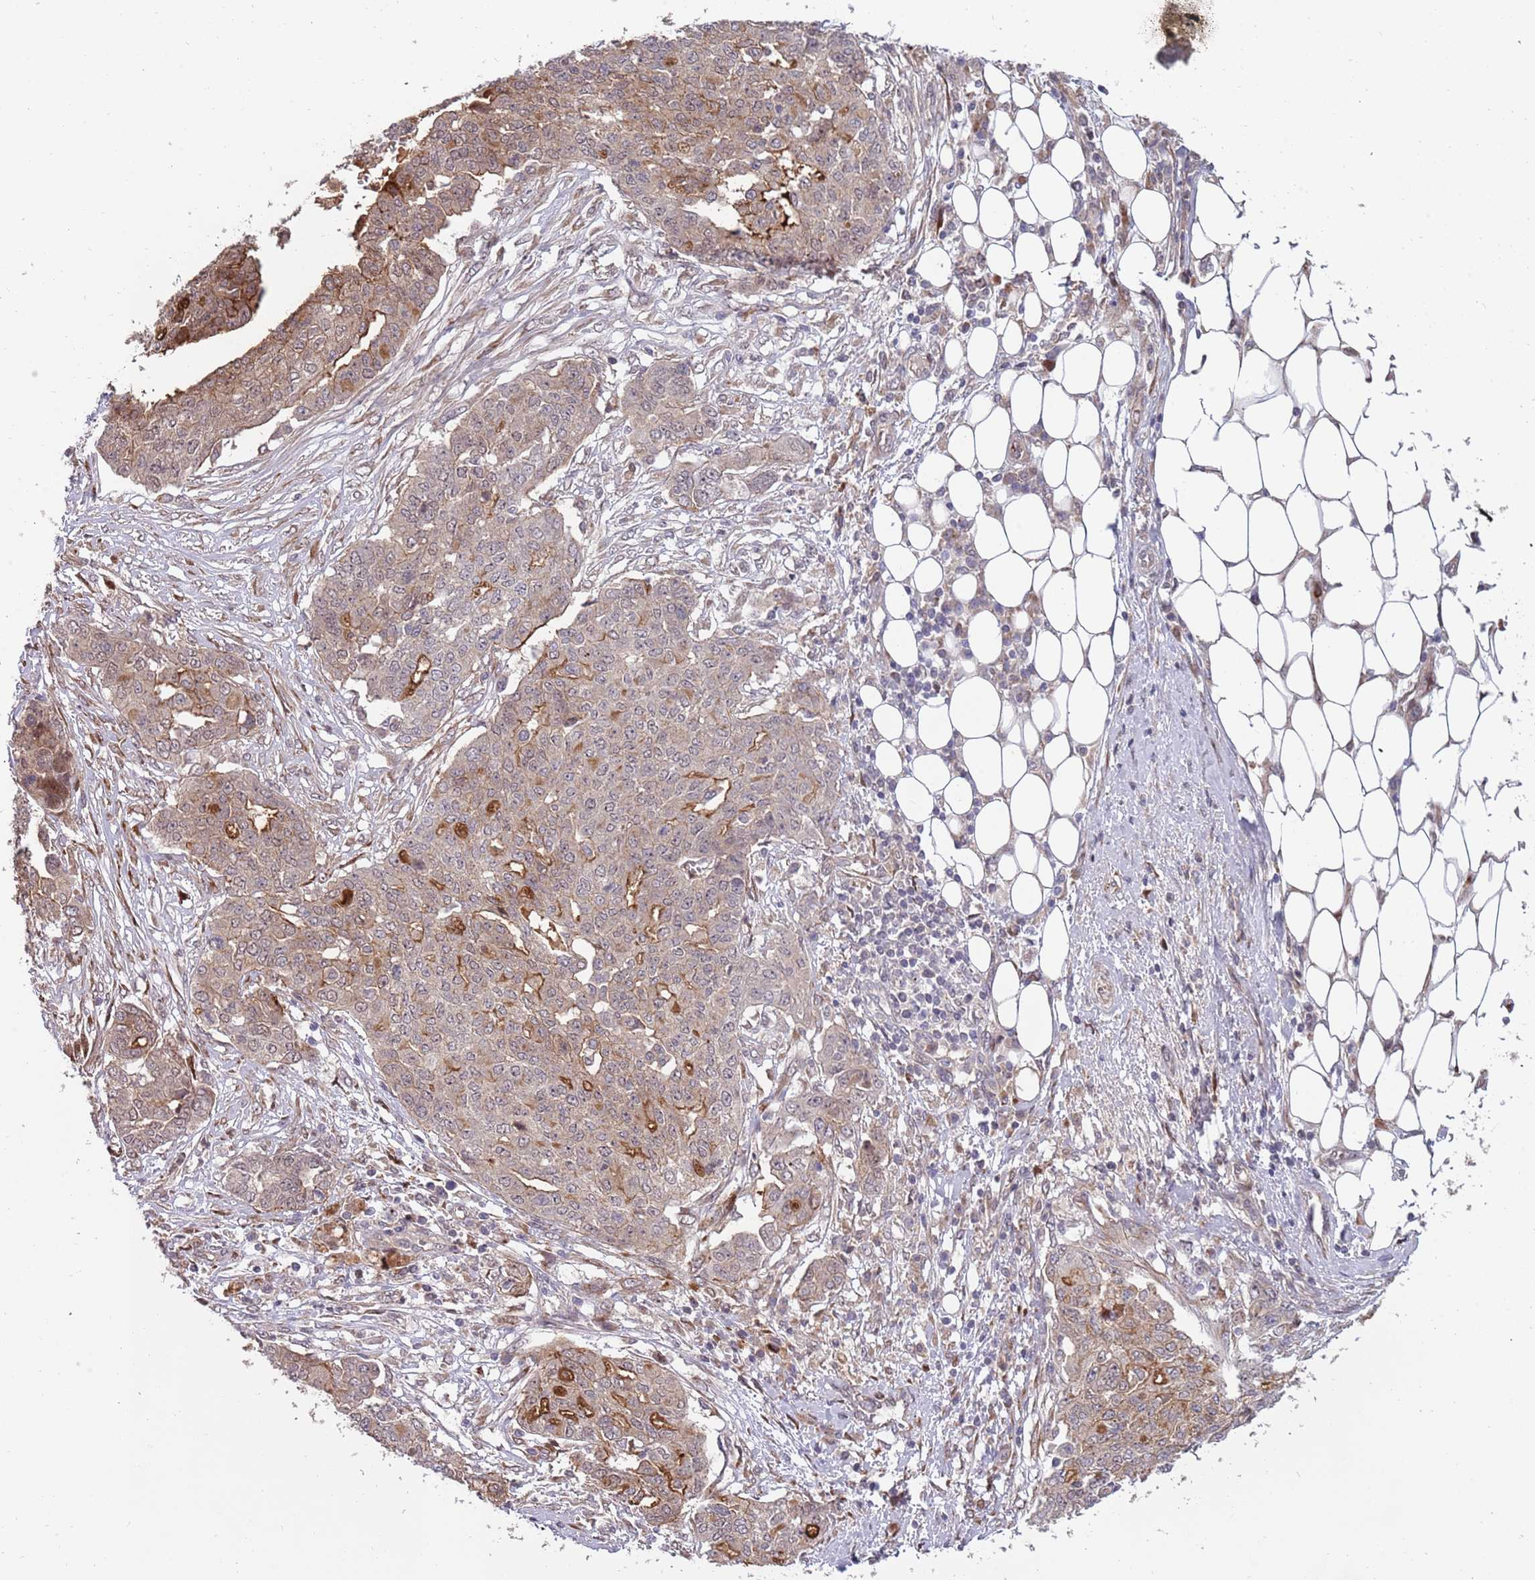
{"staining": {"intensity": "strong", "quantity": "<25%", "location": "cytoplasmic/membranous"}, "tissue": "ovarian cancer", "cell_type": "Tumor cells", "image_type": "cancer", "snomed": [{"axis": "morphology", "description": "Cystadenocarcinoma, serous, NOS"}, {"axis": "topography", "description": "Soft tissue"}, {"axis": "topography", "description": "Ovary"}], "caption": "High-magnification brightfield microscopy of ovarian serous cystadenocarcinoma stained with DAB (brown) and counterstained with hematoxylin (blue). tumor cells exhibit strong cytoplasmic/membranous expression is appreciated in approximately<25% of cells. The staining is performed using DAB (3,3'-diaminobenzidine) brown chromogen to label protein expression. The nuclei are counter-stained blue using hematoxylin.", "gene": "NT5DC4", "patient": {"sex": "female", "age": 57}}